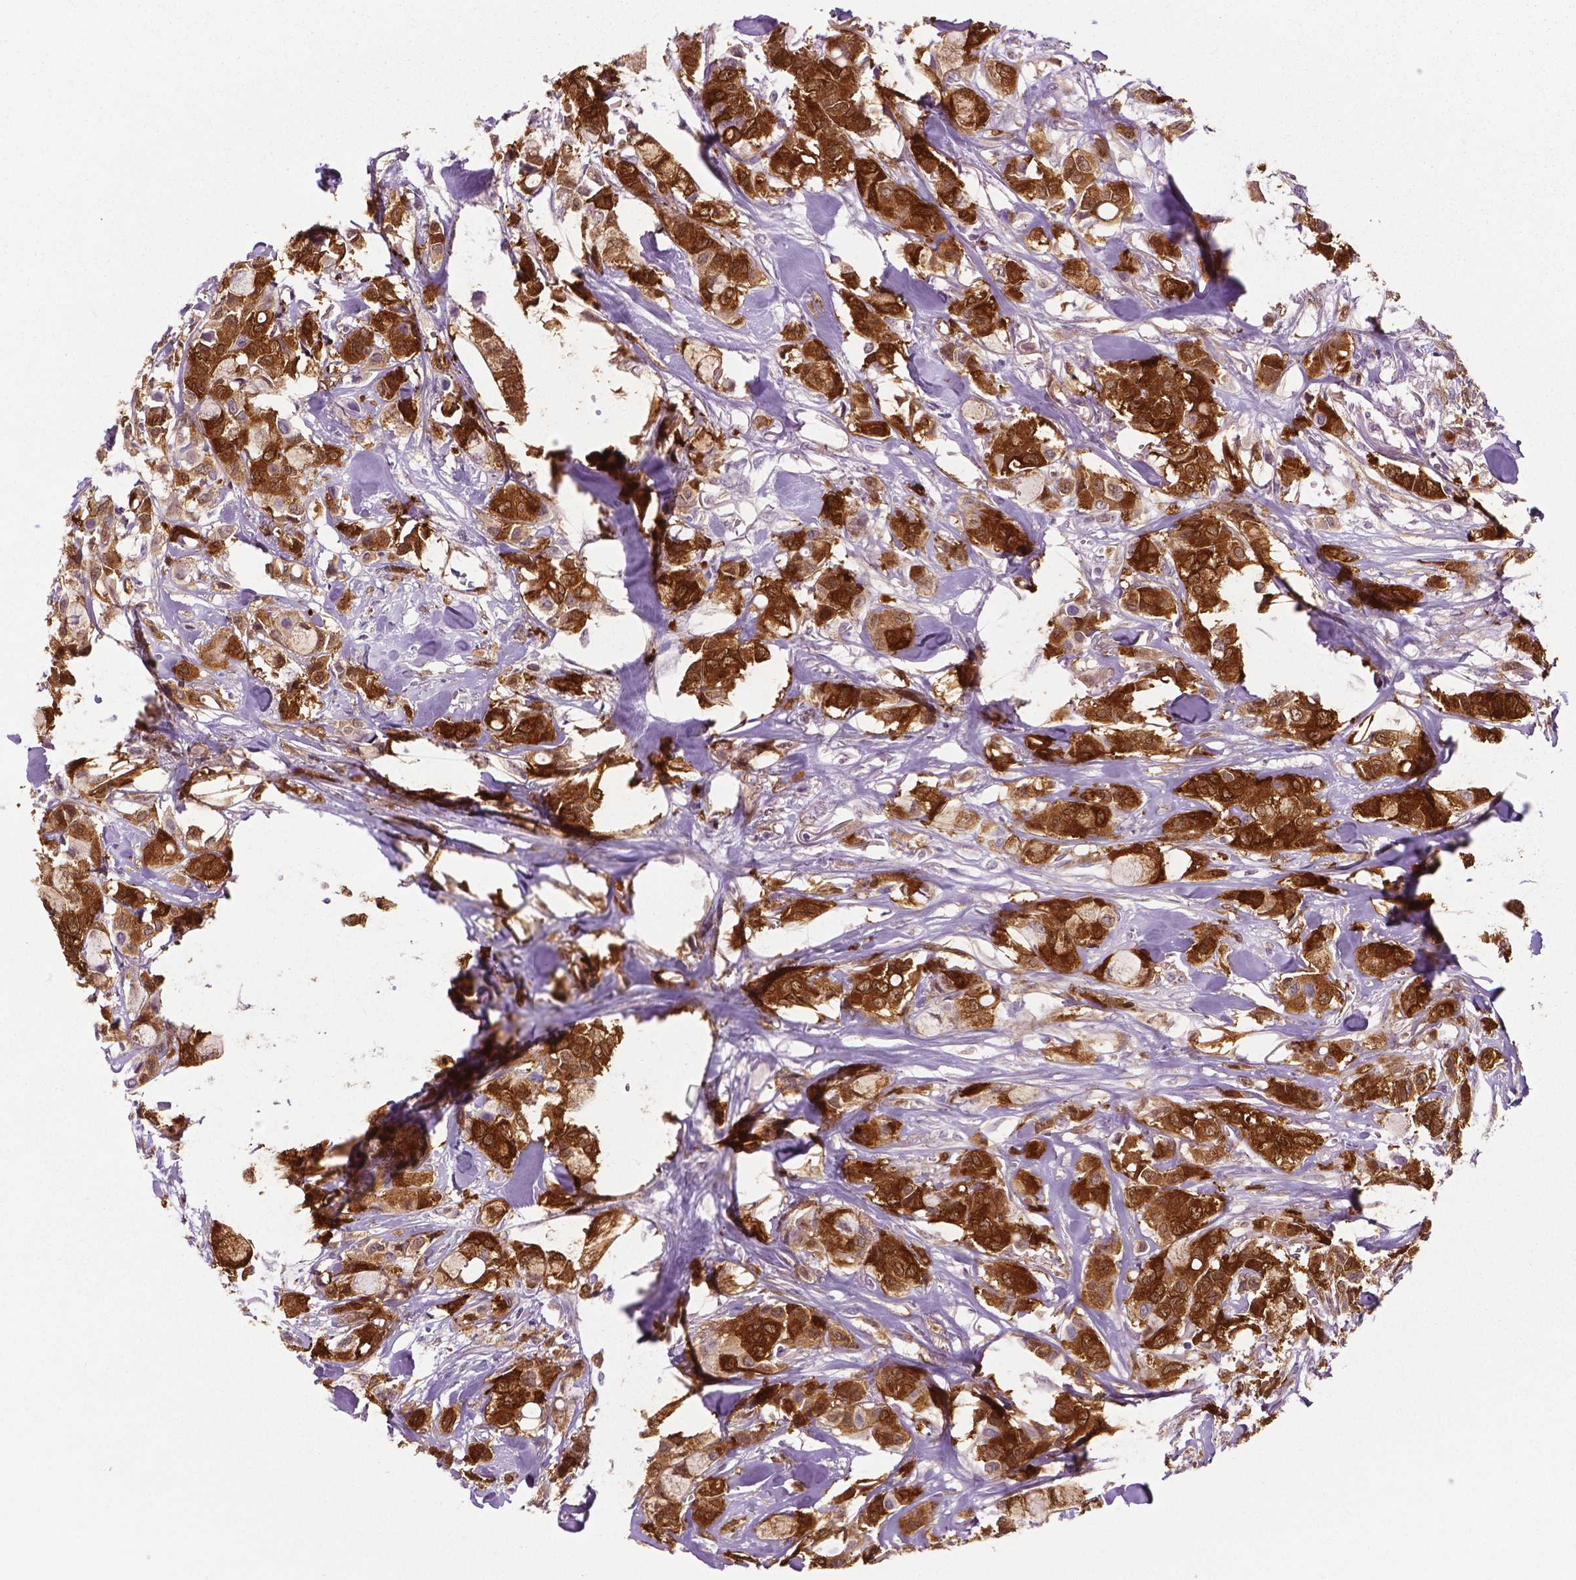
{"staining": {"intensity": "strong", "quantity": ">75%", "location": "cytoplasmic/membranous"}, "tissue": "breast cancer", "cell_type": "Tumor cells", "image_type": "cancer", "snomed": [{"axis": "morphology", "description": "Duct carcinoma"}, {"axis": "topography", "description": "Breast"}], "caption": "Immunohistochemical staining of human breast cancer (invasive ductal carcinoma) demonstrates strong cytoplasmic/membranous protein positivity in approximately >75% of tumor cells.", "gene": "PHGDH", "patient": {"sex": "female", "age": 85}}